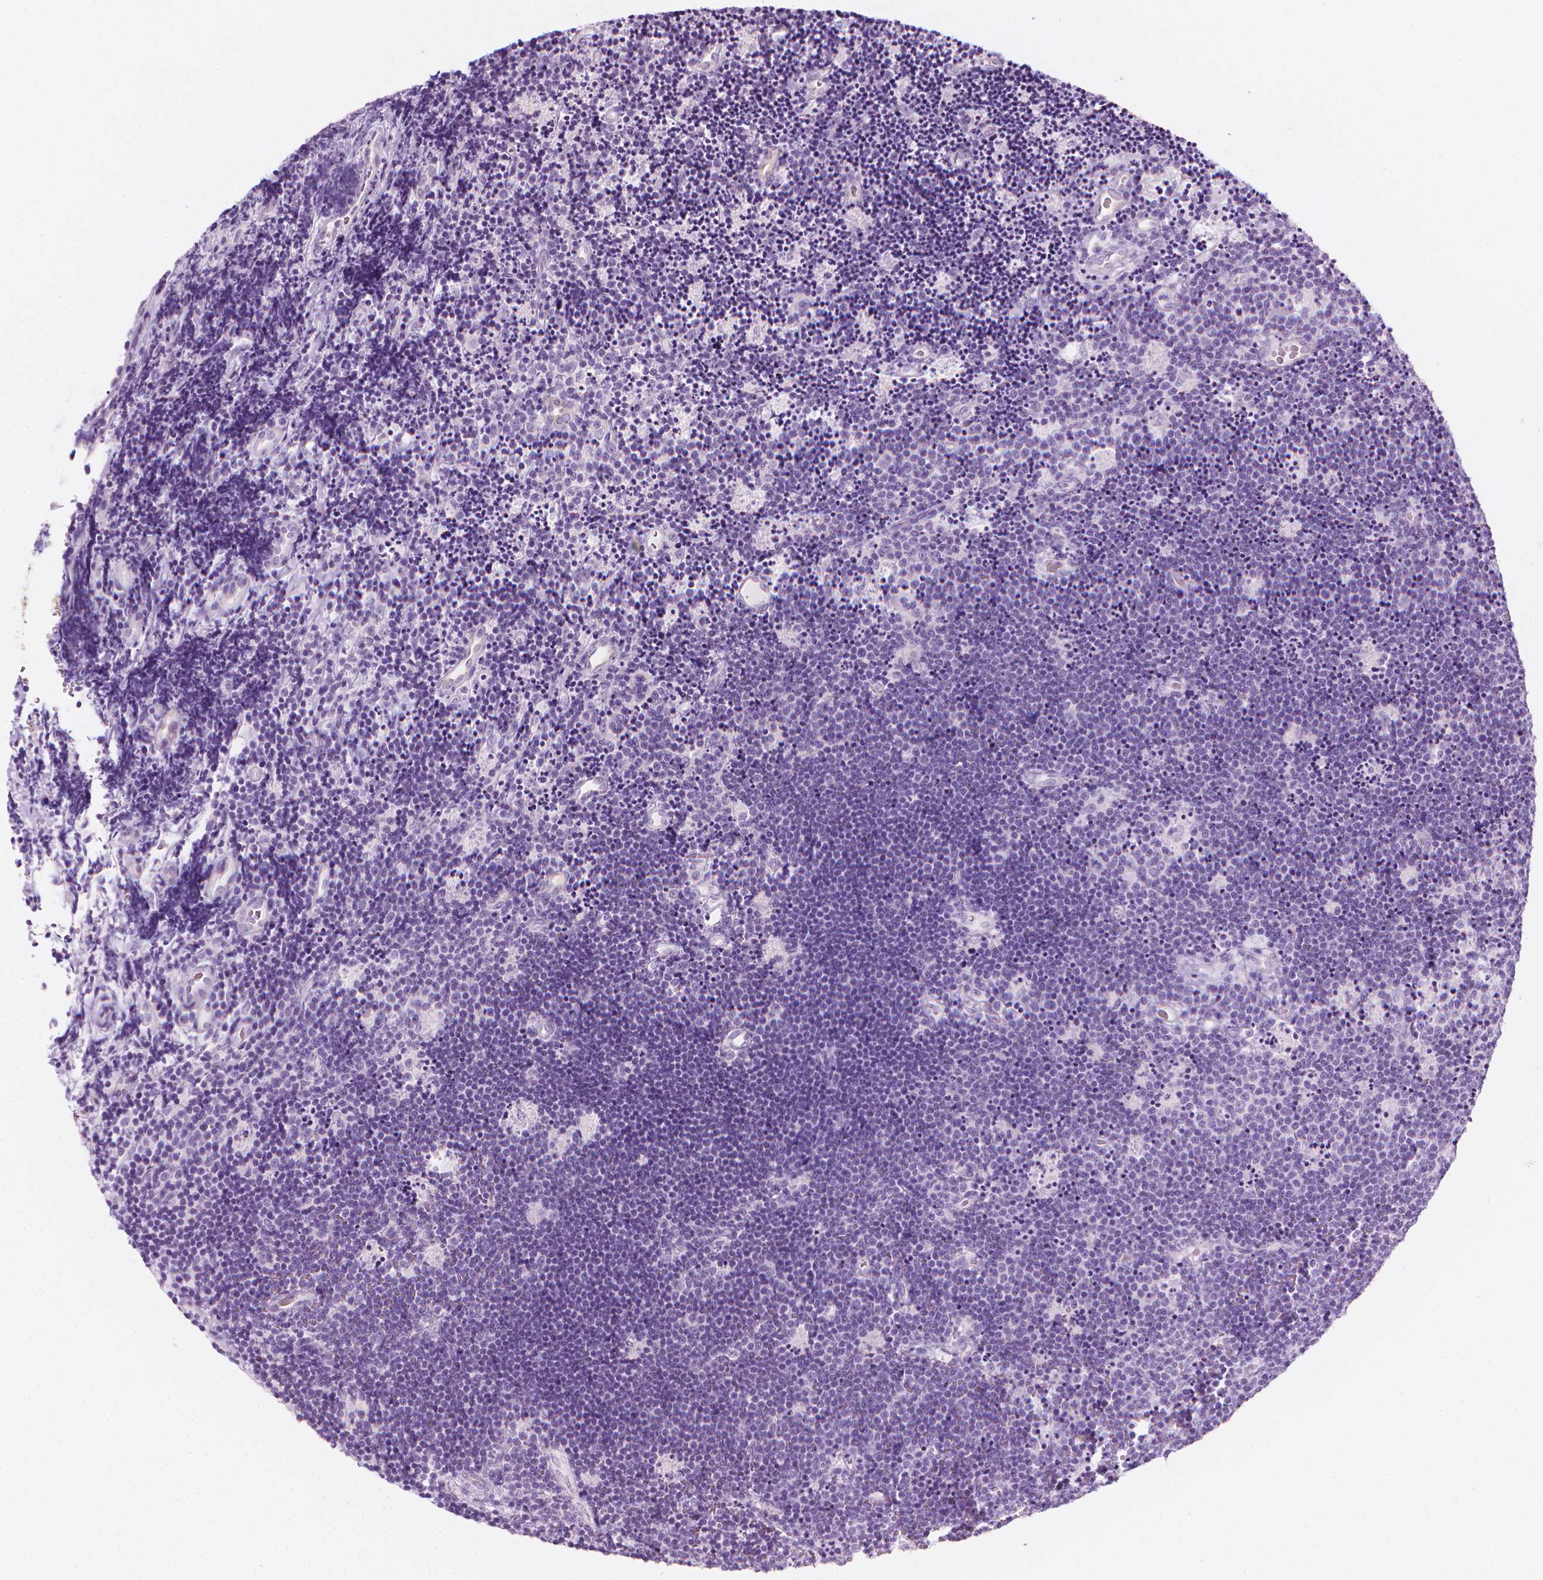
{"staining": {"intensity": "negative", "quantity": "none", "location": "none"}, "tissue": "lymphoma", "cell_type": "Tumor cells", "image_type": "cancer", "snomed": [{"axis": "morphology", "description": "Malignant lymphoma, non-Hodgkin's type, Low grade"}, {"axis": "topography", "description": "Brain"}], "caption": "Photomicrograph shows no significant protein positivity in tumor cells of lymphoma.", "gene": "SCG3", "patient": {"sex": "female", "age": 66}}